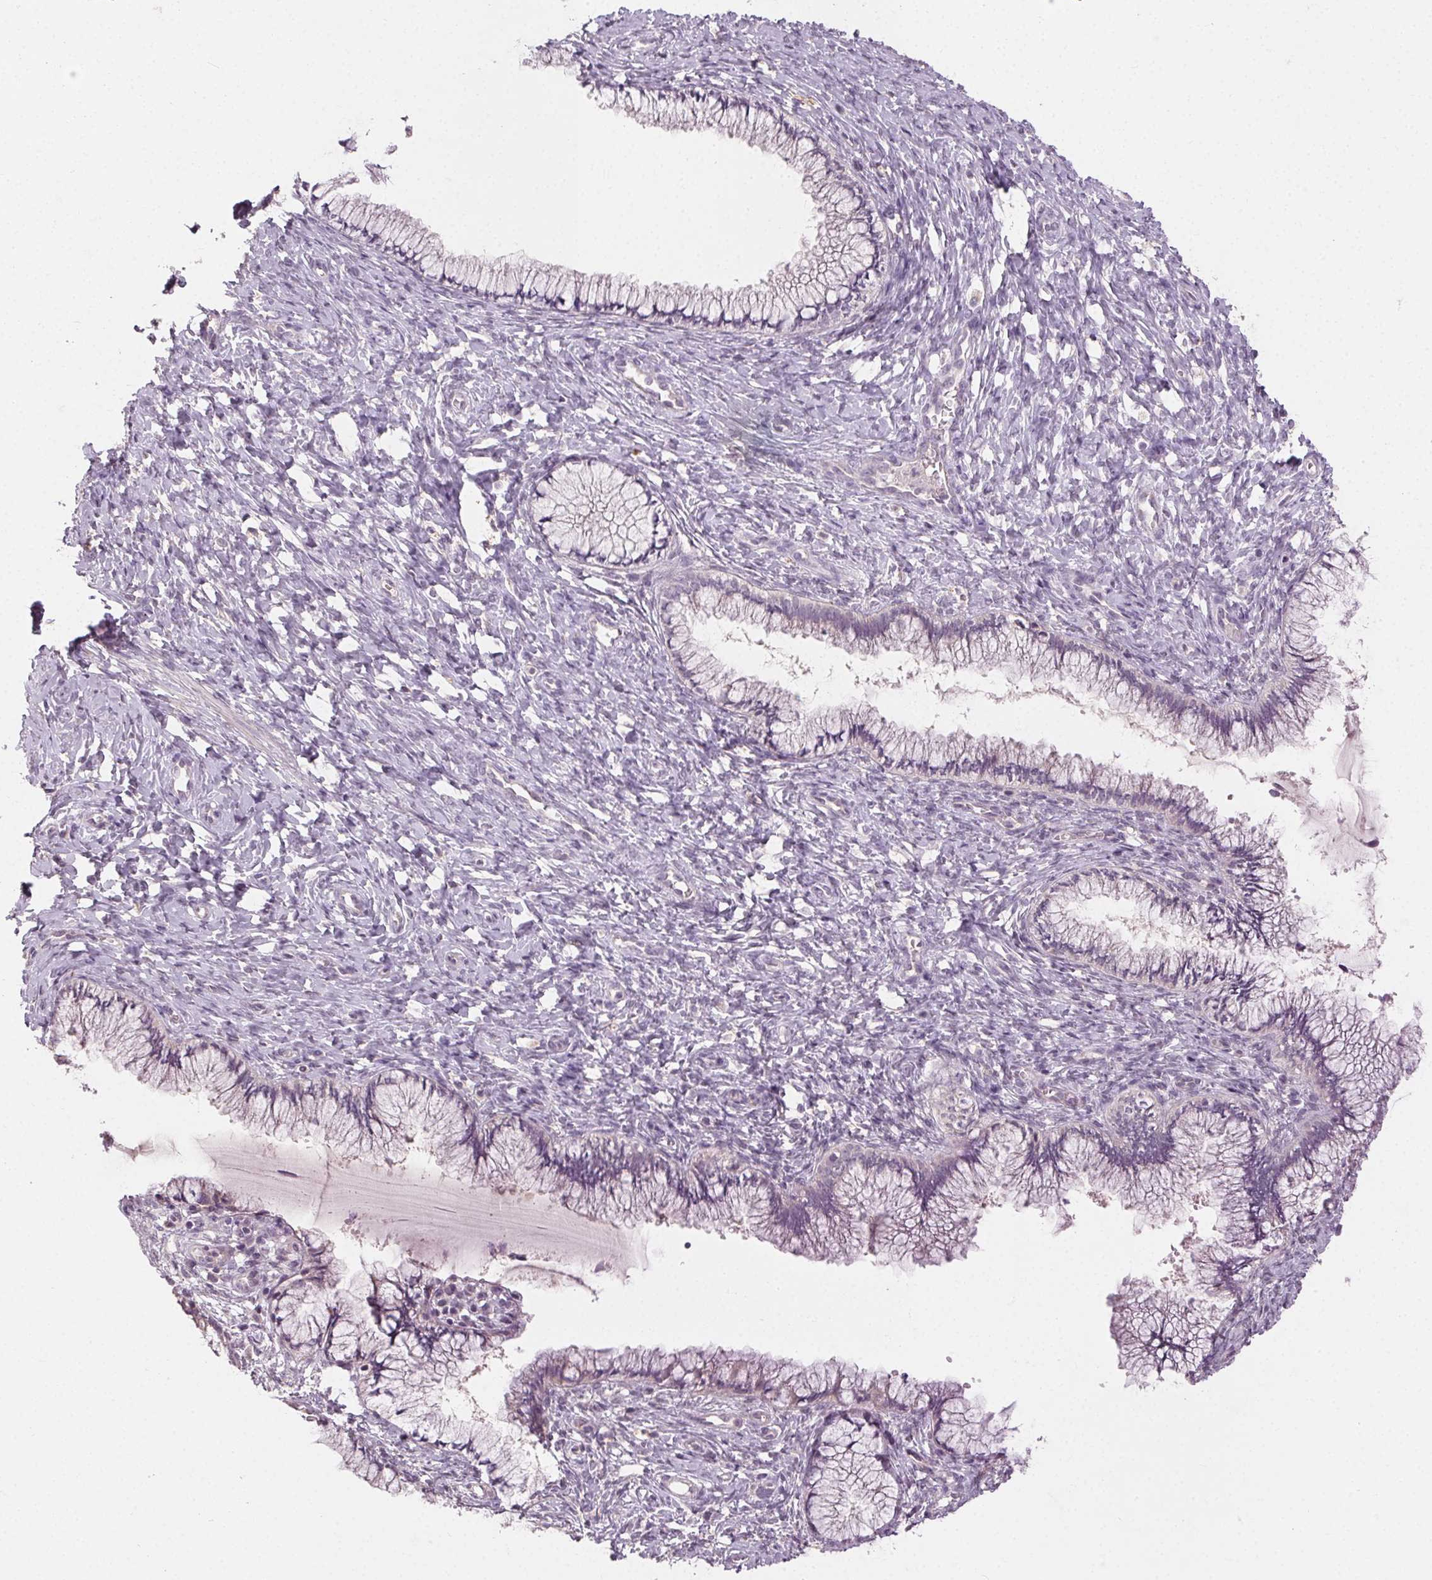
{"staining": {"intensity": "negative", "quantity": "none", "location": "none"}, "tissue": "cervix", "cell_type": "Glandular cells", "image_type": "normal", "snomed": [{"axis": "morphology", "description": "Normal tissue, NOS"}, {"axis": "topography", "description": "Cervix"}], "caption": "Benign cervix was stained to show a protein in brown. There is no significant expression in glandular cells. (DAB (3,3'-diaminobenzidine) immunohistochemistry (IHC), high magnification).", "gene": "CLTRN", "patient": {"sex": "female", "age": 37}}